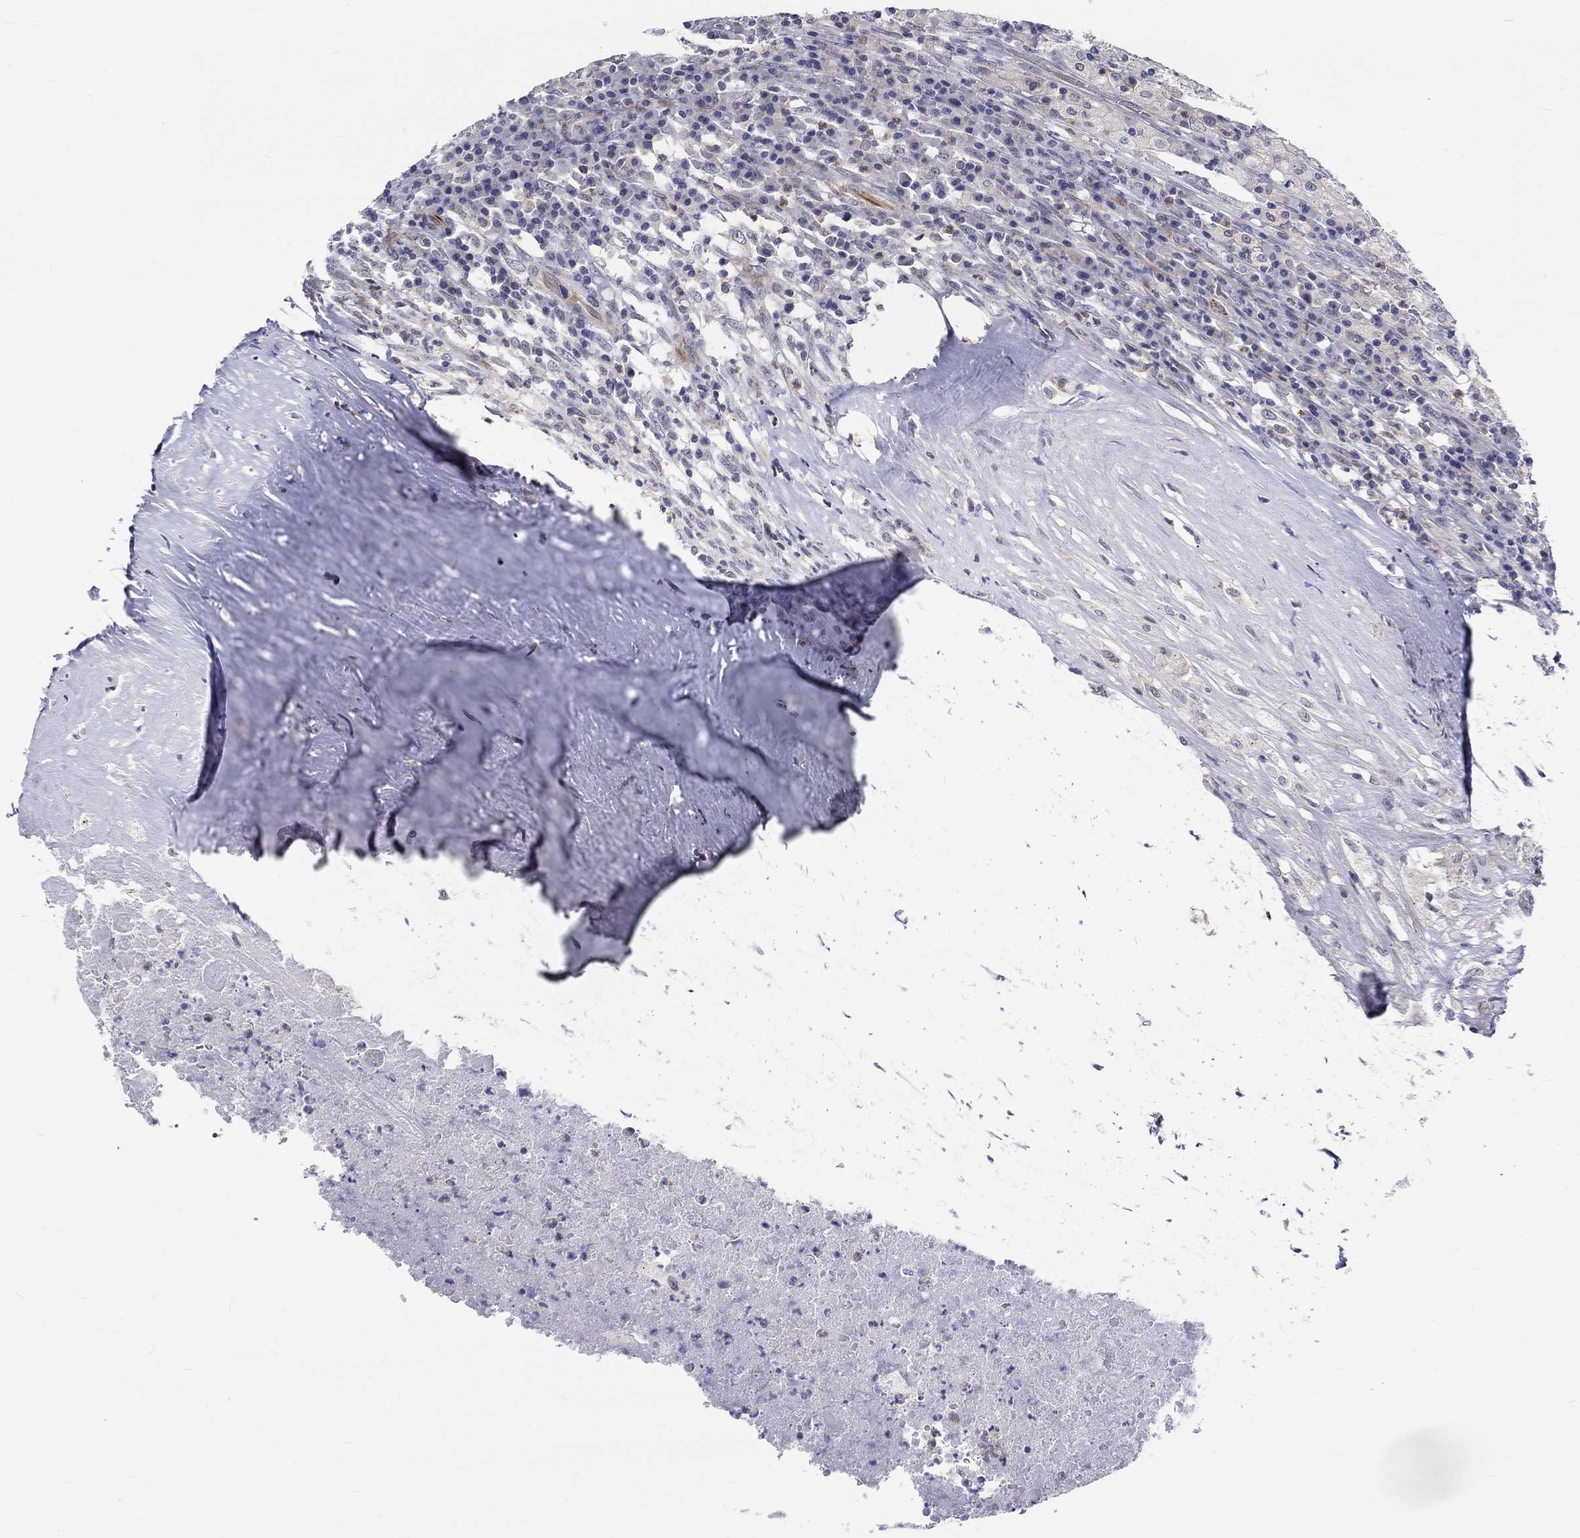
{"staining": {"intensity": "negative", "quantity": "none", "location": "none"}, "tissue": "testis cancer", "cell_type": "Tumor cells", "image_type": "cancer", "snomed": [{"axis": "morphology", "description": "Necrosis, NOS"}, {"axis": "morphology", "description": "Carcinoma, Embryonal, NOS"}, {"axis": "topography", "description": "Testis"}], "caption": "Immunohistochemistry of testis embryonal carcinoma exhibits no staining in tumor cells. (IHC, brightfield microscopy, high magnification).", "gene": "ST6GALNAC1", "patient": {"sex": "male", "age": 19}}